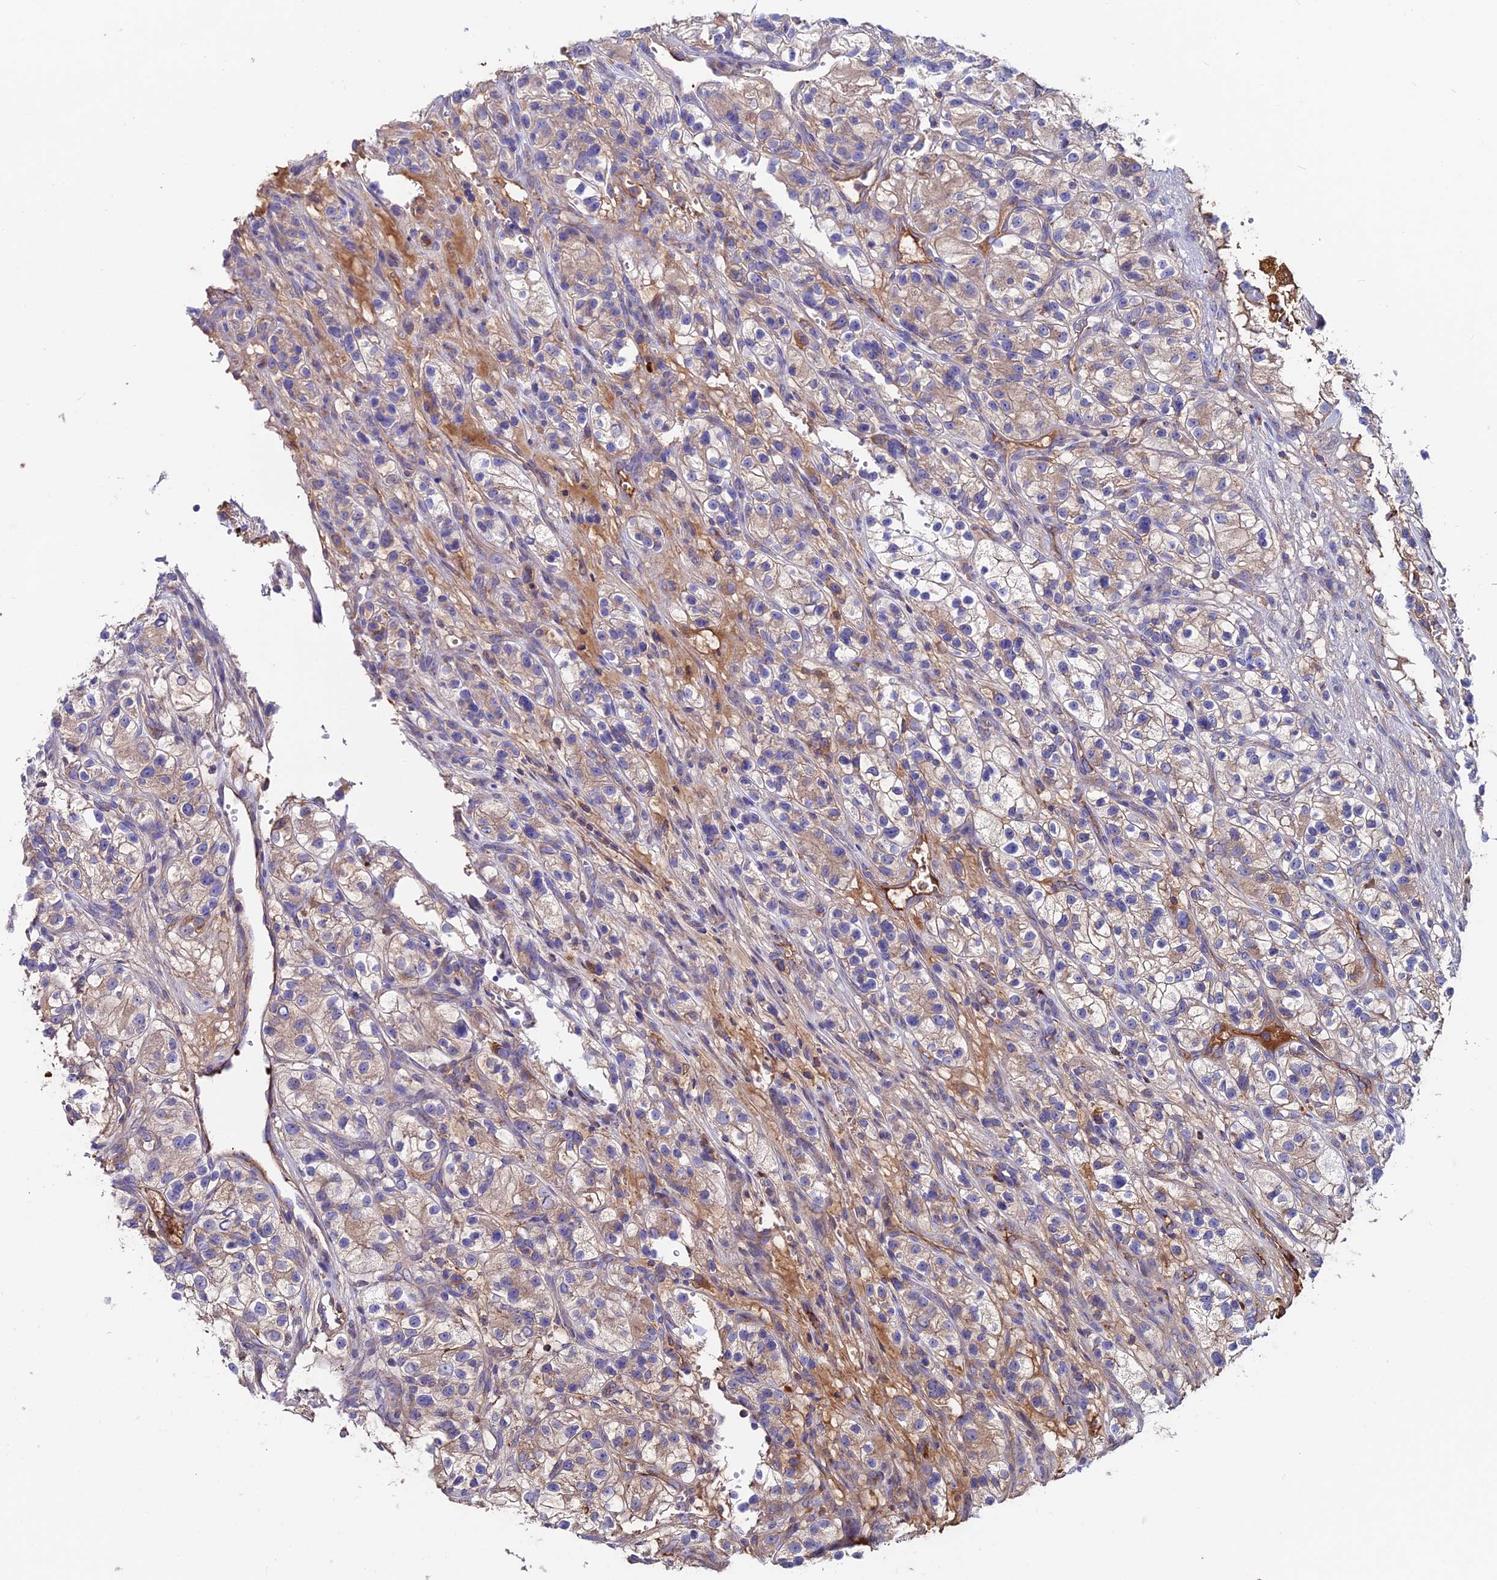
{"staining": {"intensity": "weak", "quantity": "25%-75%", "location": "cytoplasmic/membranous"}, "tissue": "renal cancer", "cell_type": "Tumor cells", "image_type": "cancer", "snomed": [{"axis": "morphology", "description": "Adenocarcinoma, NOS"}, {"axis": "topography", "description": "Kidney"}], "caption": "This is a histology image of immunohistochemistry staining of renal adenocarcinoma, which shows weak expression in the cytoplasmic/membranous of tumor cells.", "gene": "SLC25A16", "patient": {"sex": "female", "age": 57}}